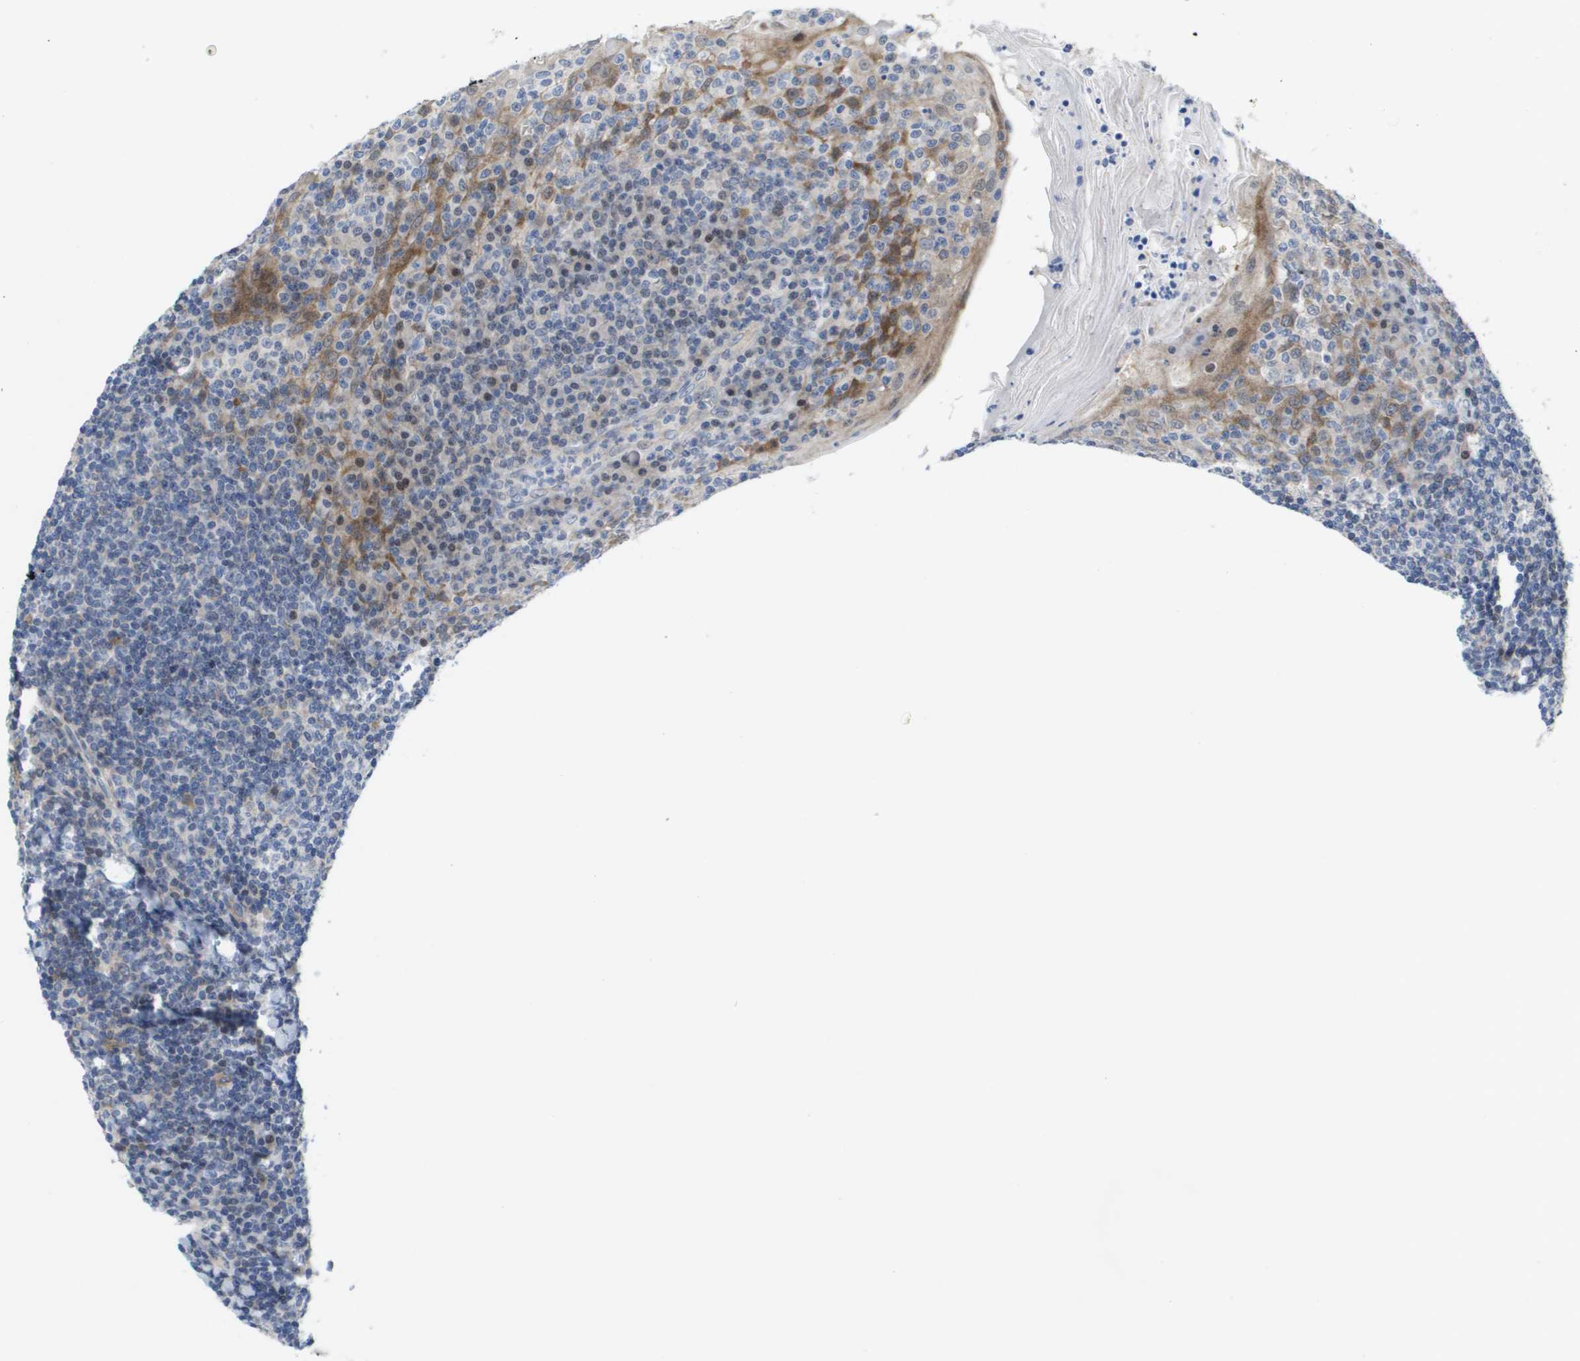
{"staining": {"intensity": "moderate", "quantity": "25%-75%", "location": "cytoplasmic/membranous"}, "tissue": "tonsil", "cell_type": "Germinal center cells", "image_type": "normal", "snomed": [{"axis": "morphology", "description": "Normal tissue, NOS"}, {"axis": "topography", "description": "Tonsil"}], "caption": "Immunohistochemical staining of benign human tonsil exhibits 25%-75% levels of moderate cytoplasmic/membranous protein positivity in about 25%-75% of germinal center cells.", "gene": "FKBP4", "patient": {"sex": "male", "age": 31}}